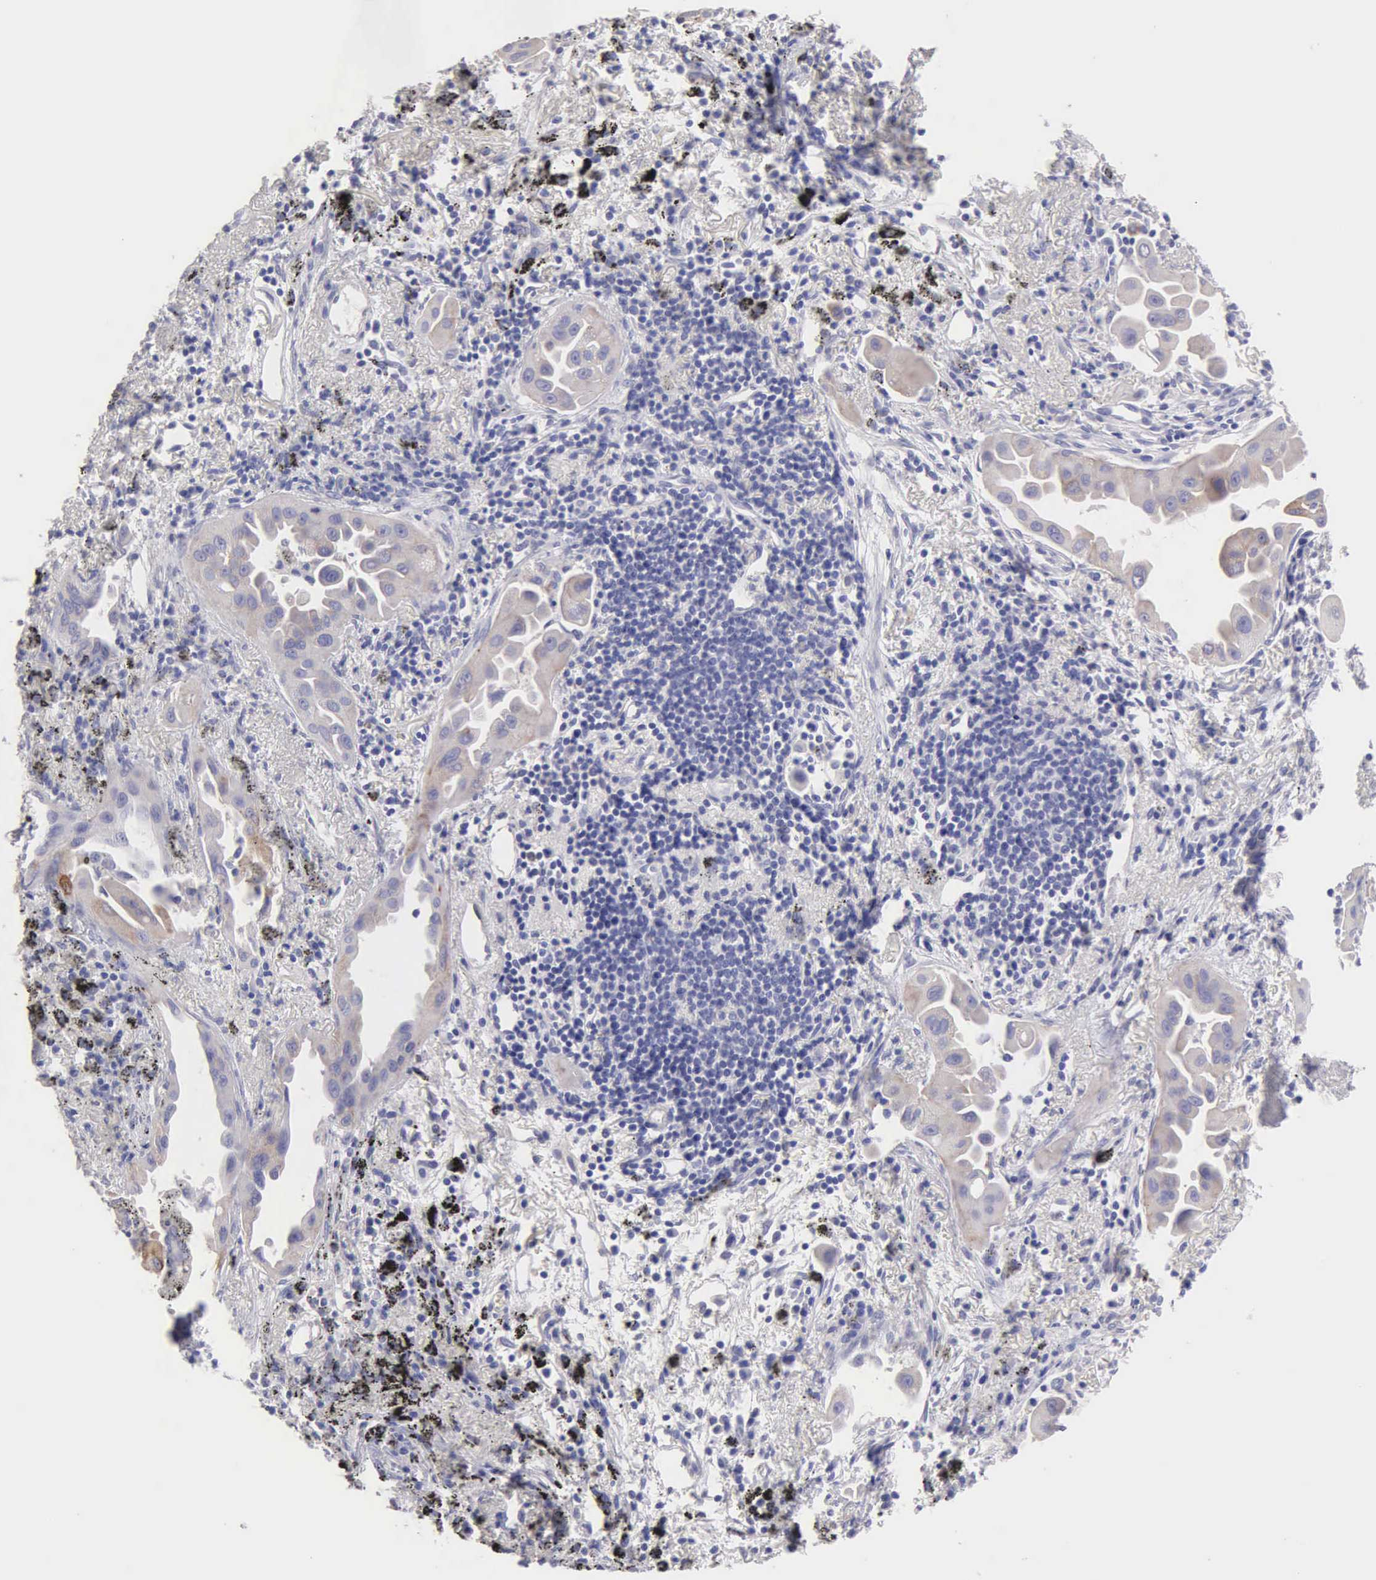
{"staining": {"intensity": "weak", "quantity": "25%-75%", "location": "cytoplasmic/membranous"}, "tissue": "lung cancer", "cell_type": "Tumor cells", "image_type": "cancer", "snomed": [{"axis": "morphology", "description": "Adenocarcinoma, NOS"}, {"axis": "topography", "description": "Lung"}], "caption": "This is an image of immunohistochemistry staining of lung cancer (adenocarcinoma), which shows weak positivity in the cytoplasmic/membranous of tumor cells.", "gene": "APP", "patient": {"sex": "male", "age": 68}}